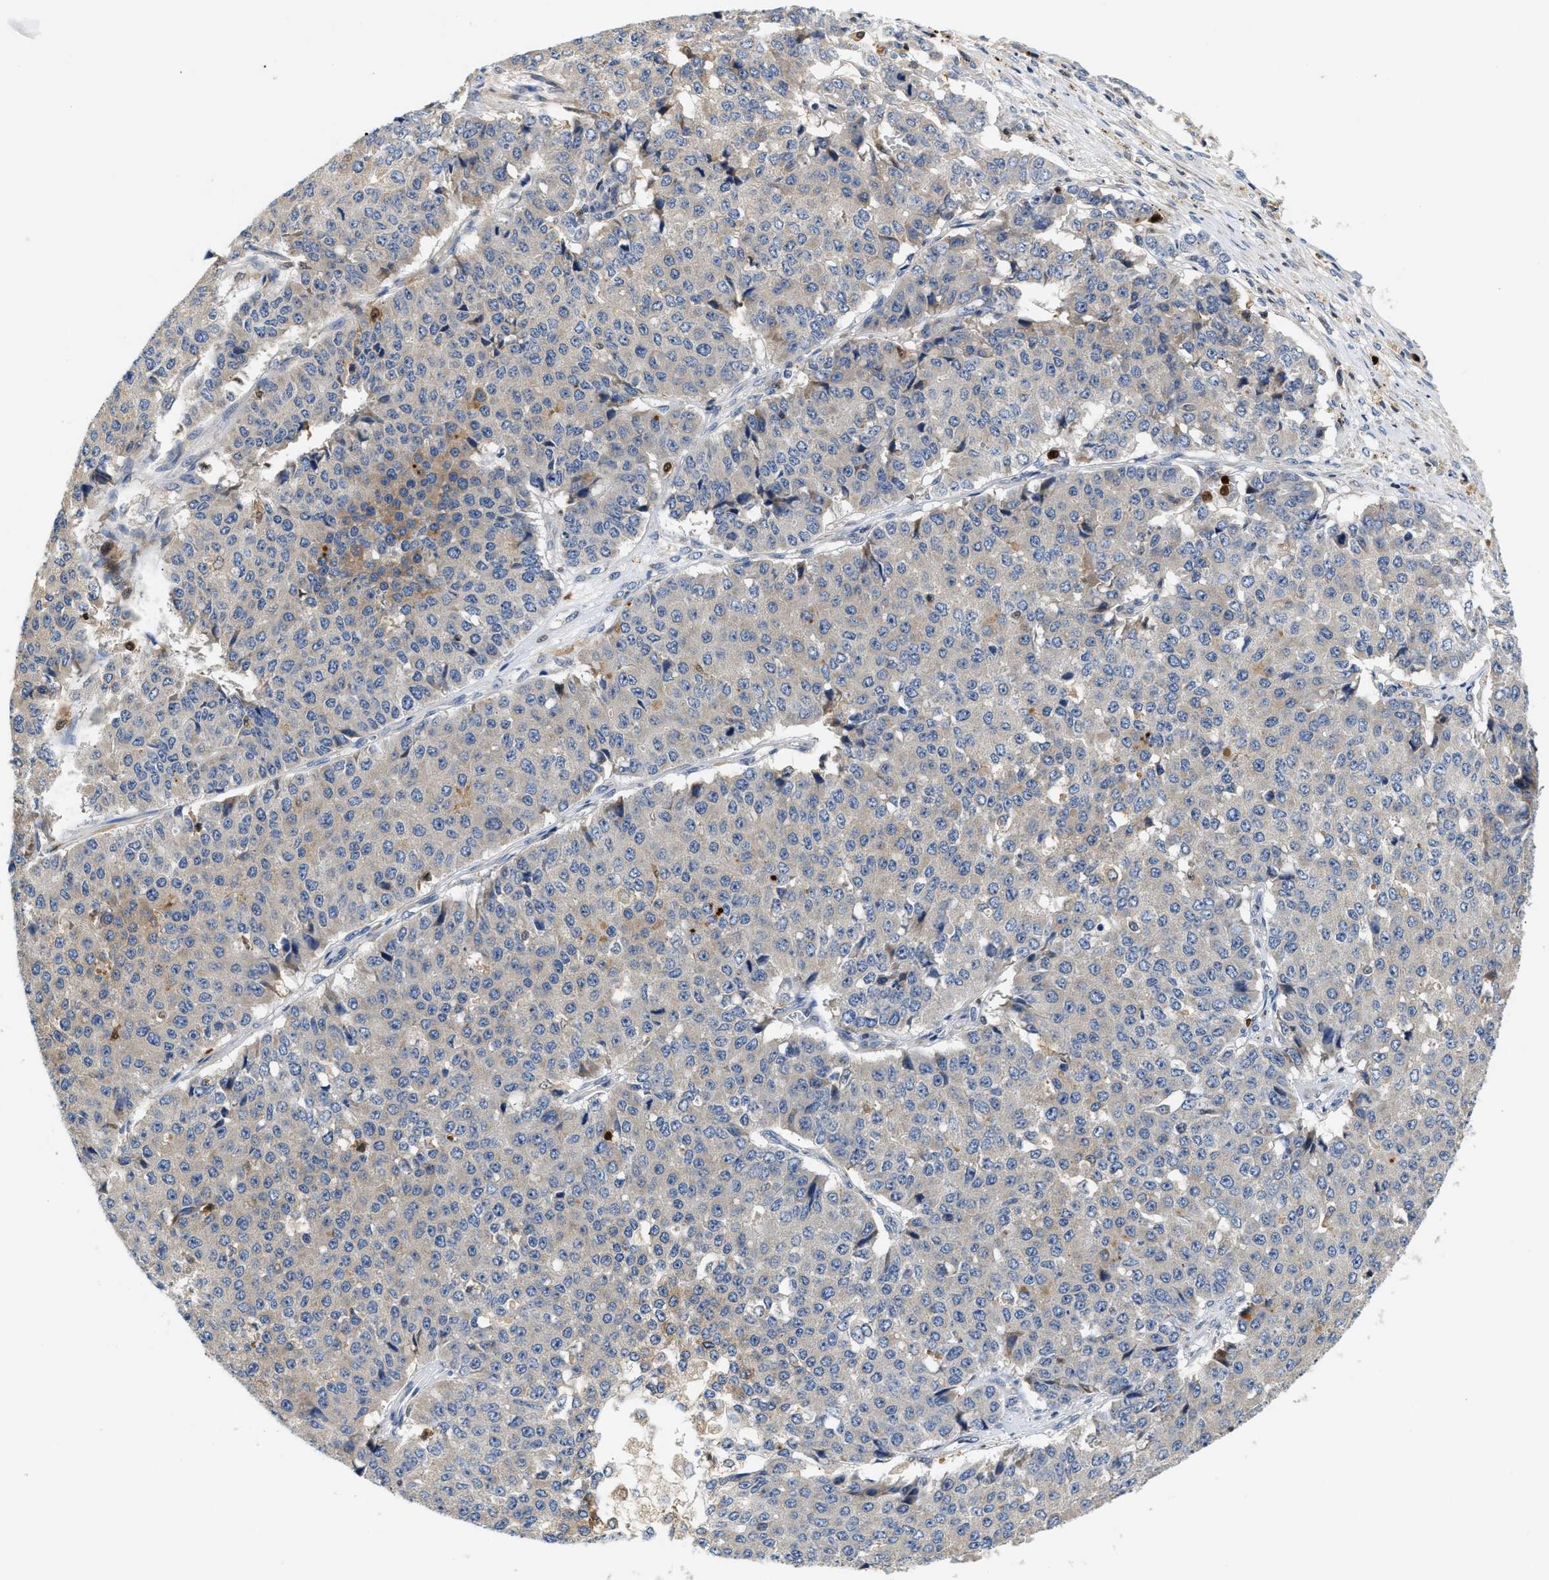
{"staining": {"intensity": "moderate", "quantity": "<25%", "location": "cytoplasmic/membranous"}, "tissue": "pancreatic cancer", "cell_type": "Tumor cells", "image_type": "cancer", "snomed": [{"axis": "morphology", "description": "Adenocarcinoma, NOS"}, {"axis": "topography", "description": "Pancreas"}], "caption": "A photomicrograph showing moderate cytoplasmic/membranous expression in approximately <25% of tumor cells in pancreatic cancer (adenocarcinoma), as visualized by brown immunohistochemical staining.", "gene": "SLIT2", "patient": {"sex": "male", "age": 50}}